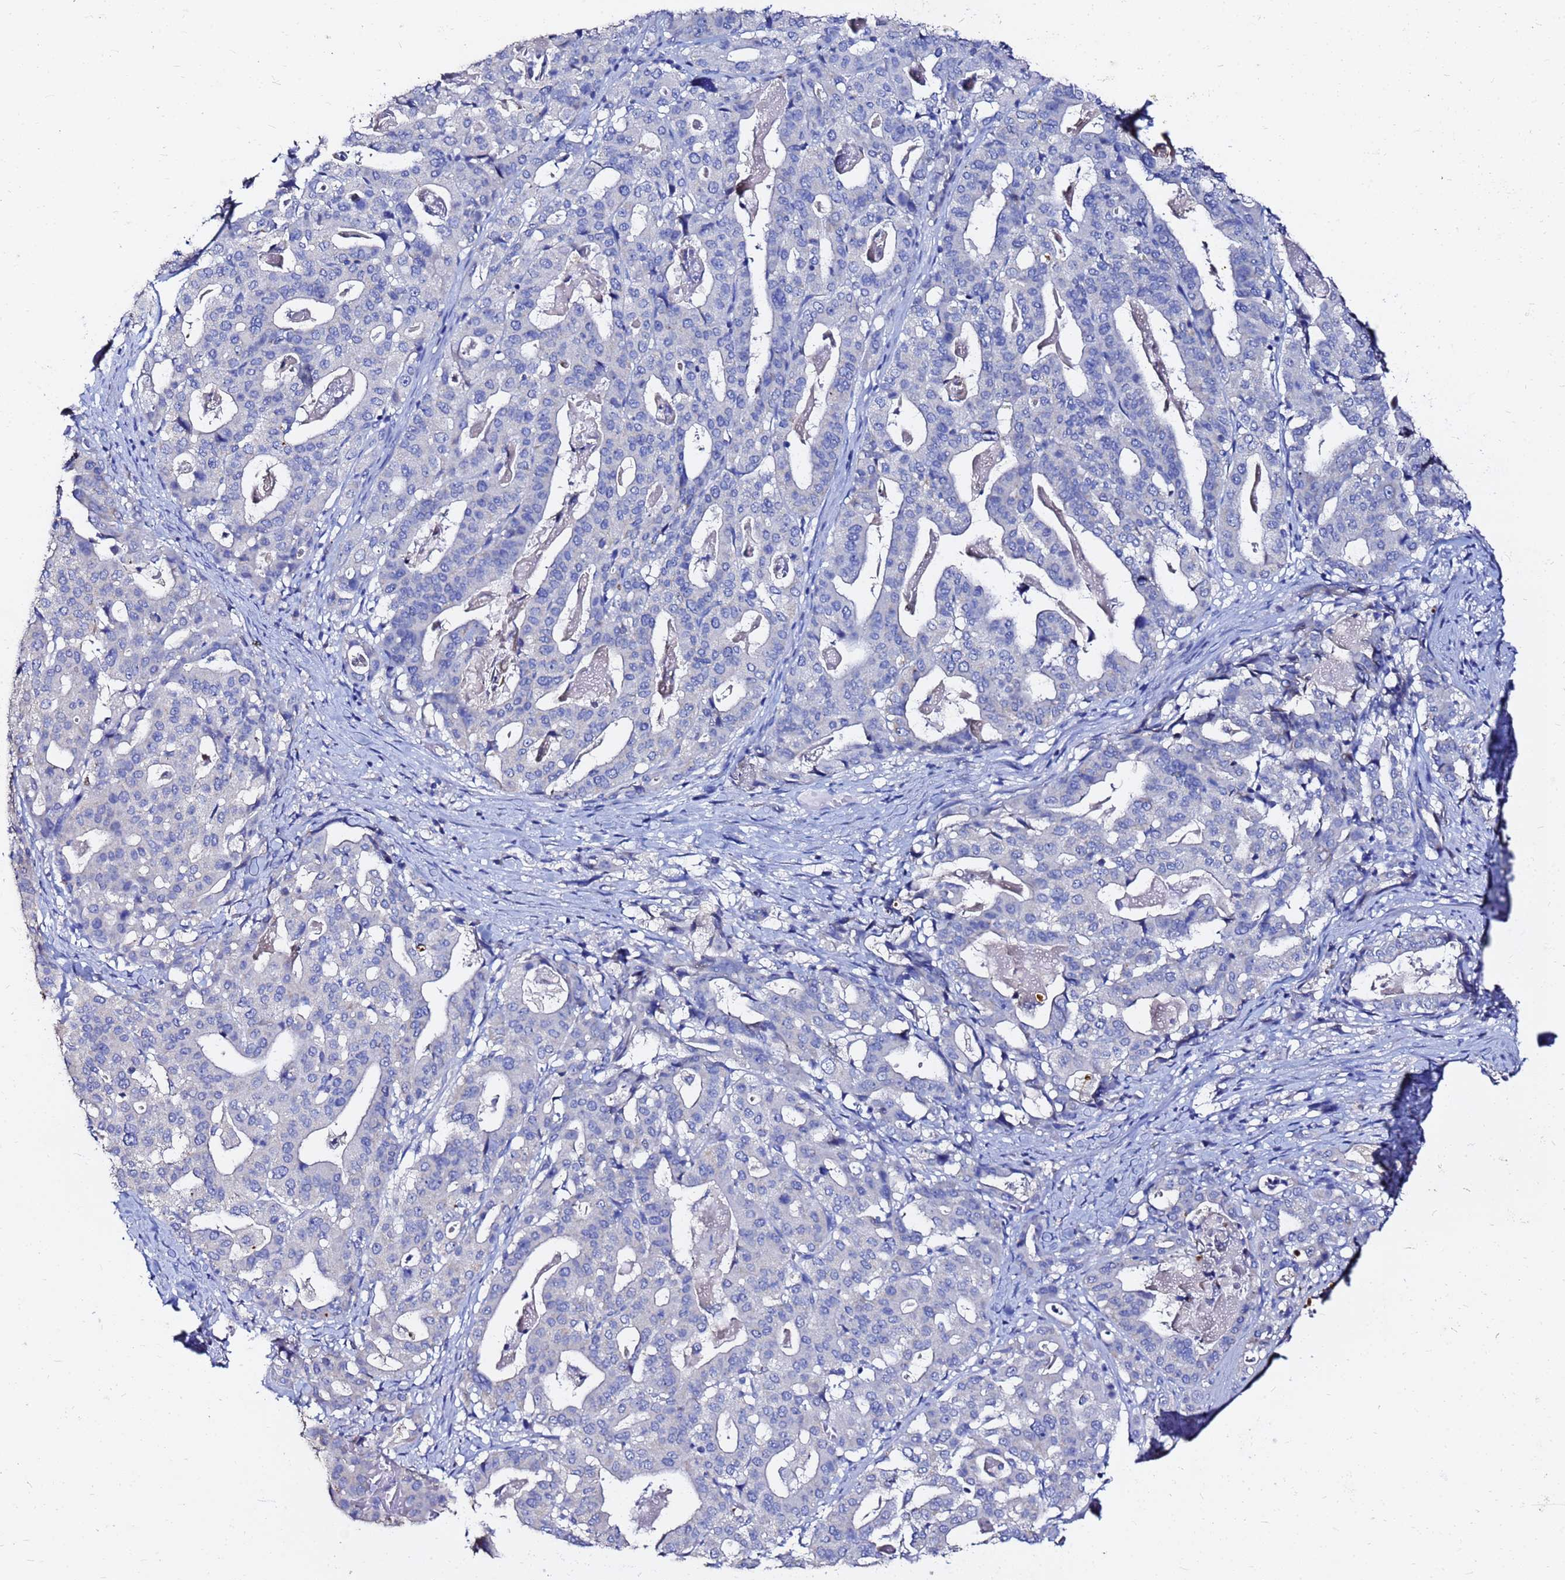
{"staining": {"intensity": "negative", "quantity": "none", "location": "none"}, "tissue": "stomach cancer", "cell_type": "Tumor cells", "image_type": "cancer", "snomed": [{"axis": "morphology", "description": "Adenocarcinoma, NOS"}, {"axis": "topography", "description": "Stomach"}], "caption": "IHC micrograph of human stomach adenocarcinoma stained for a protein (brown), which shows no staining in tumor cells.", "gene": "FAM183A", "patient": {"sex": "male", "age": 48}}